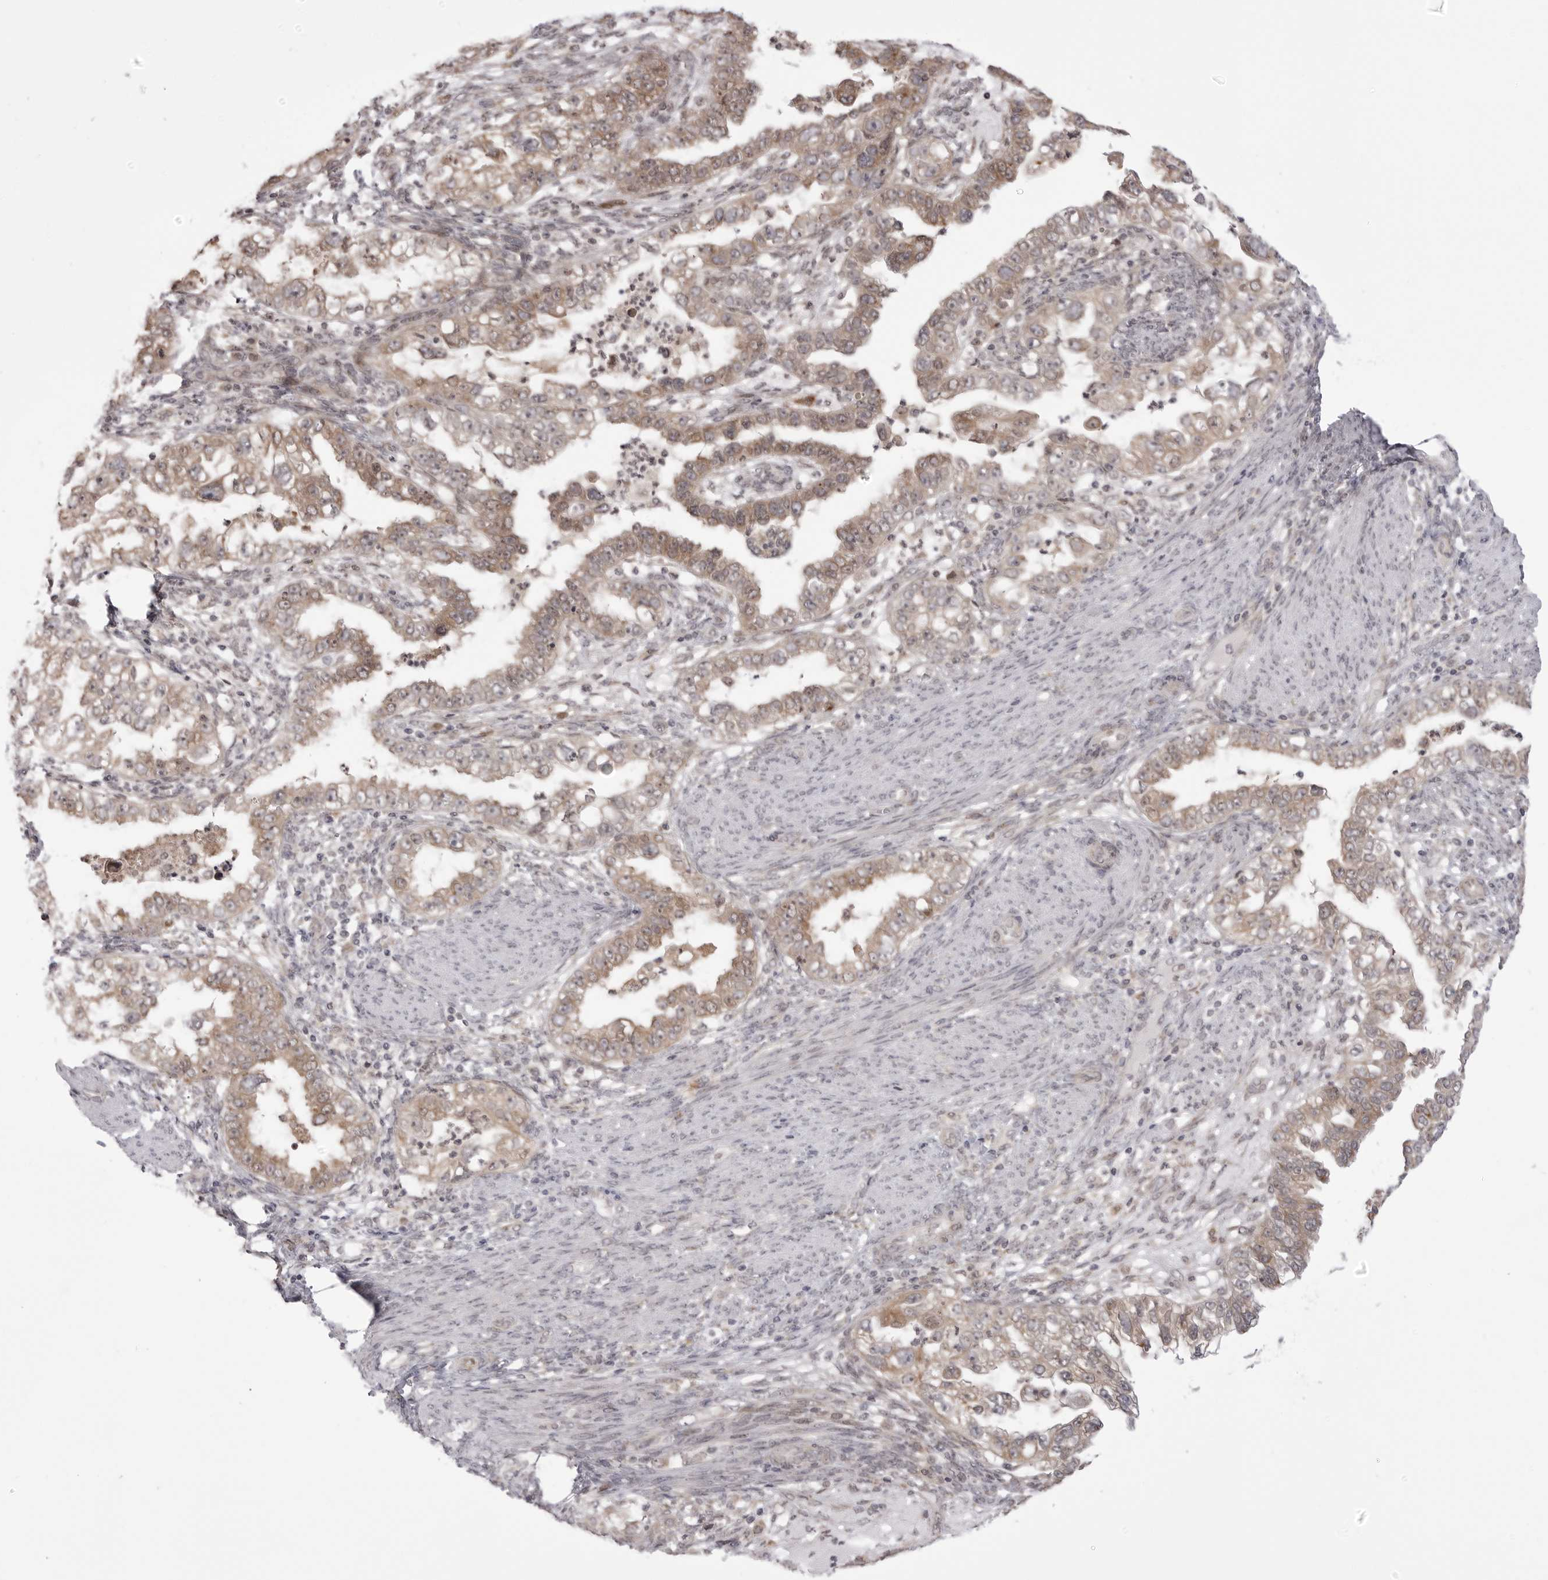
{"staining": {"intensity": "moderate", "quantity": ">75%", "location": "cytoplasmic/membranous"}, "tissue": "endometrial cancer", "cell_type": "Tumor cells", "image_type": "cancer", "snomed": [{"axis": "morphology", "description": "Adenocarcinoma, NOS"}, {"axis": "topography", "description": "Endometrium"}], "caption": "The micrograph displays a brown stain indicating the presence of a protein in the cytoplasmic/membranous of tumor cells in endometrial cancer.", "gene": "PTK2B", "patient": {"sex": "female", "age": 85}}